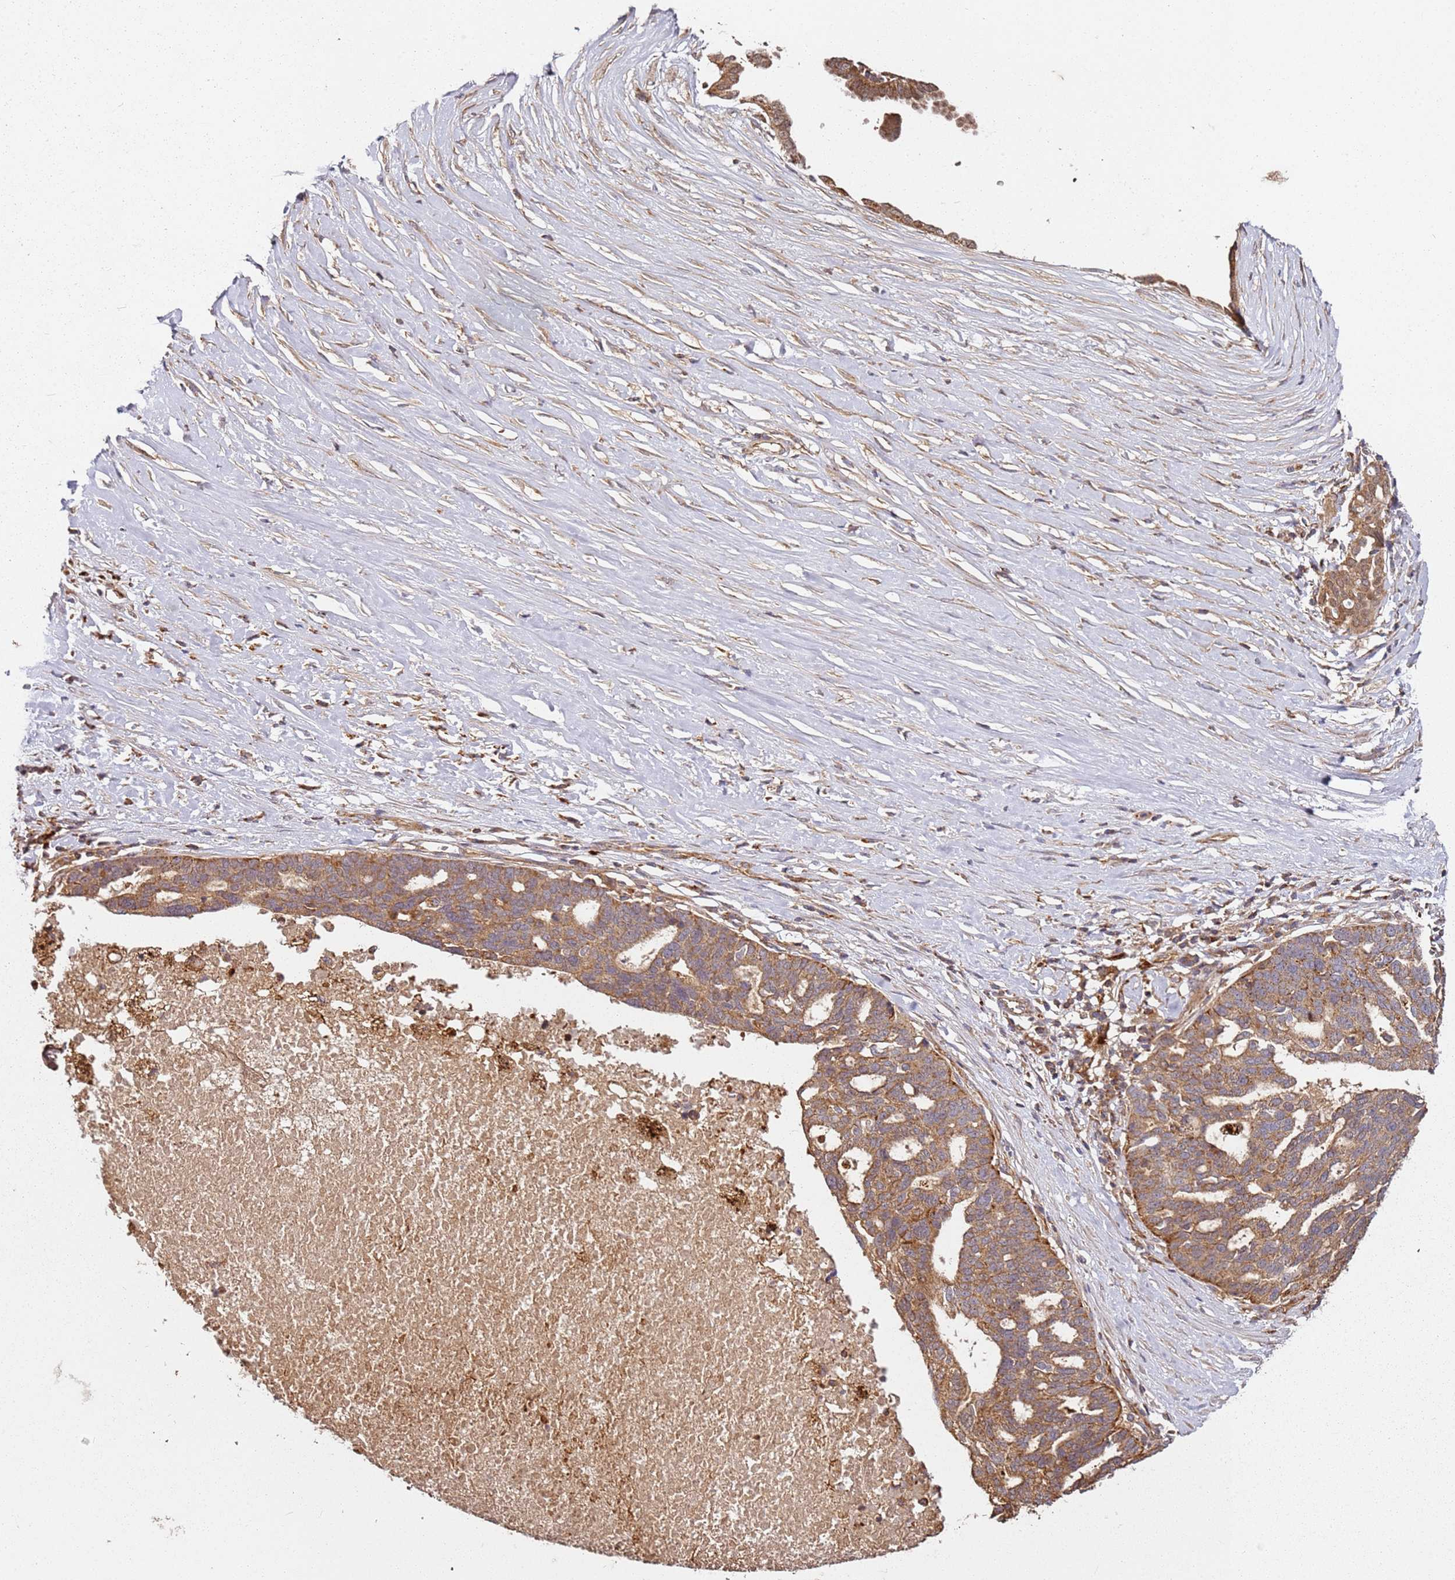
{"staining": {"intensity": "moderate", "quantity": ">75%", "location": "cytoplasmic/membranous"}, "tissue": "ovarian cancer", "cell_type": "Tumor cells", "image_type": "cancer", "snomed": [{"axis": "morphology", "description": "Cystadenocarcinoma, serous, NOS"}, {"axis": "topography", "description": "Ovary"}], "caption": "Serous cystadenocarcinoma (ovarian) tissue shows moderate cytoplasmic/membranous positivity in approximately >75% of tumor cells, visualized by immunohistochemistry.", "gene": "SCGB2B2", "patient": {"sex": "female", "age": 59}}